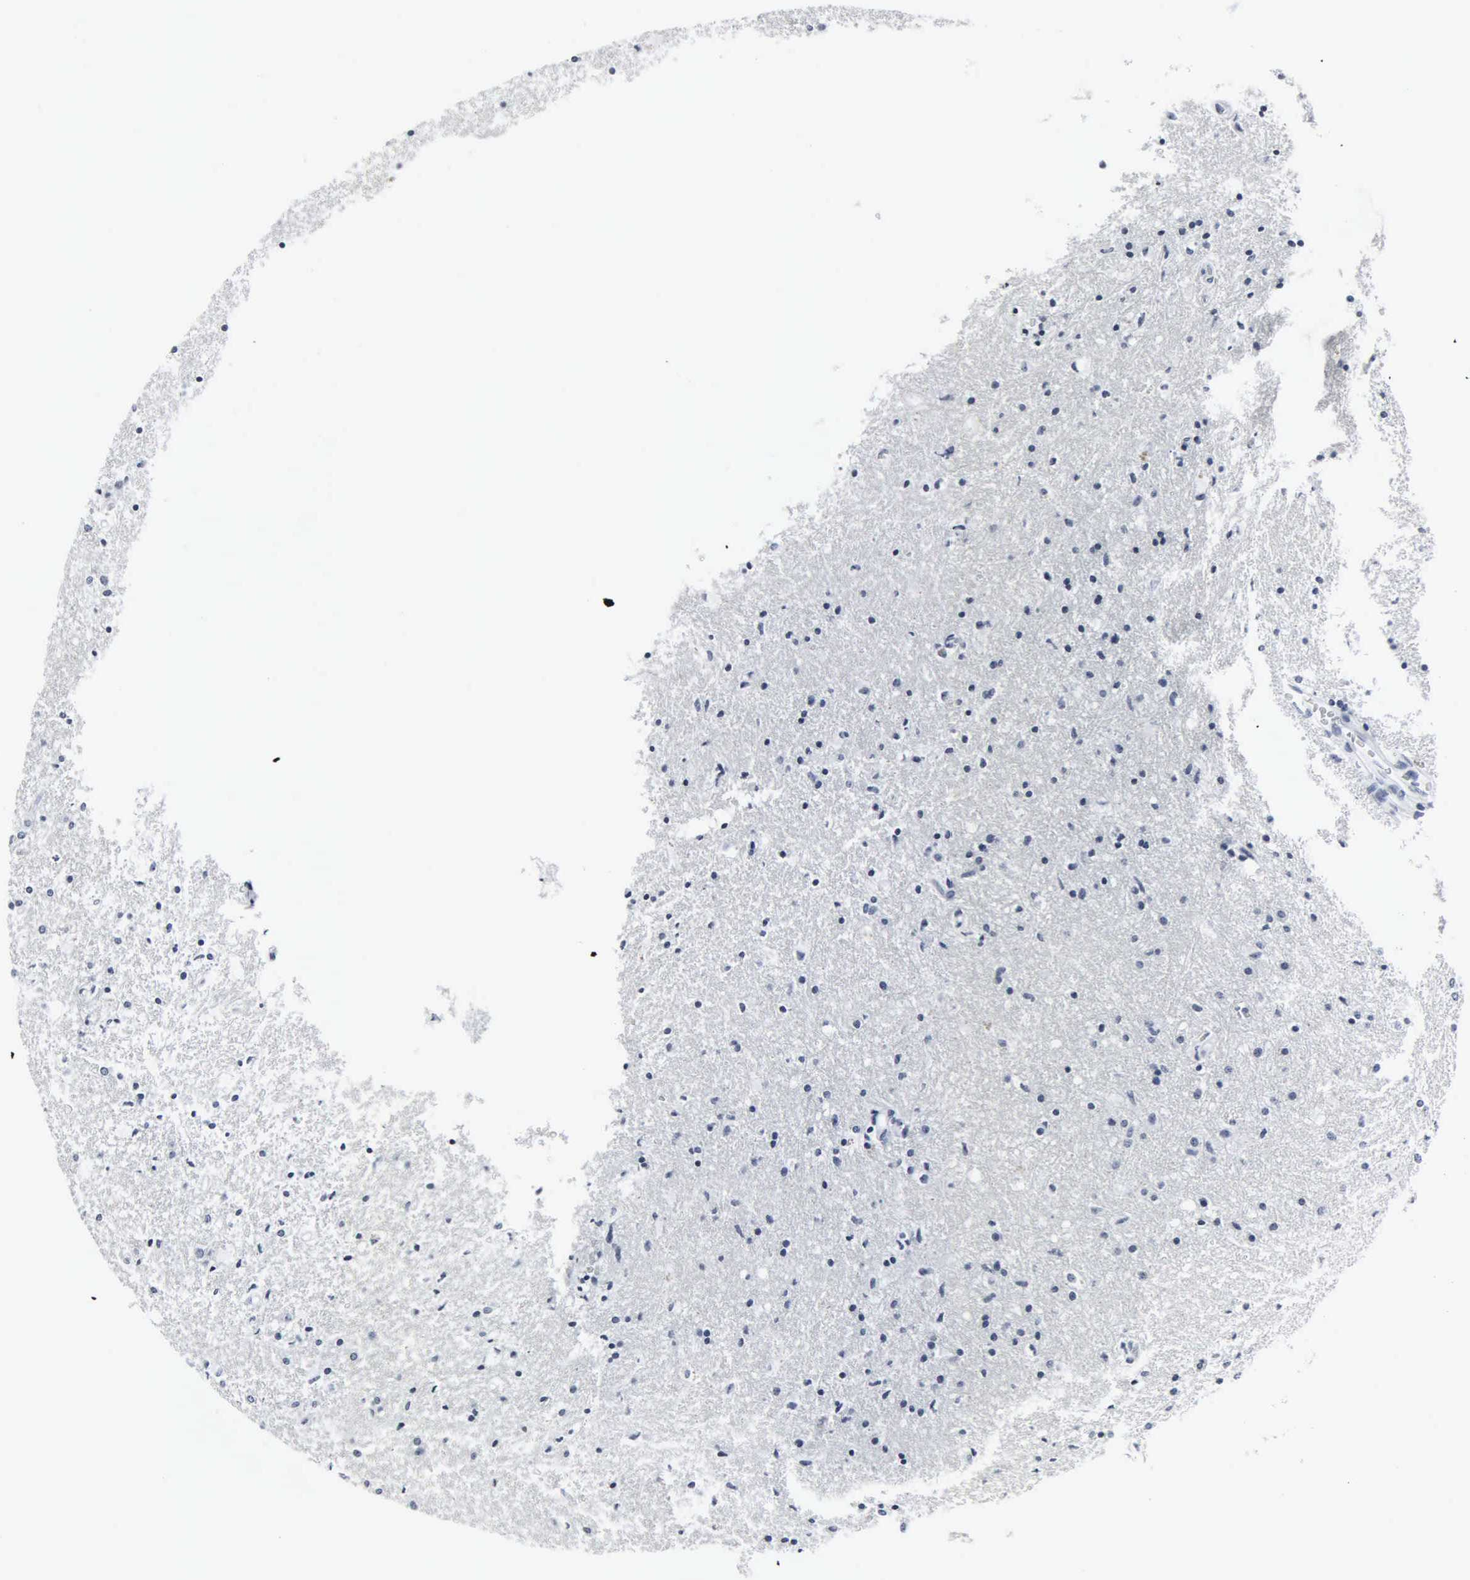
{"staining": {"intensity": "negative", "quantity": "none", "location": "none"}, "tissue": "glioma", "cell_type": "Tumor cells", "image_type": "cancer", "snomed": [{"axis": "morphology", "description": "Glioma, malignant, High grade"}, {"axis": "topography", "description": "Brain"}], "caption": "Immunohistochemical staining of human malignant high-grade glioma reveals no significant staining in tumor cells.", "gene": "DGCR2", "patient": {"sex": "male", "age": 68}}